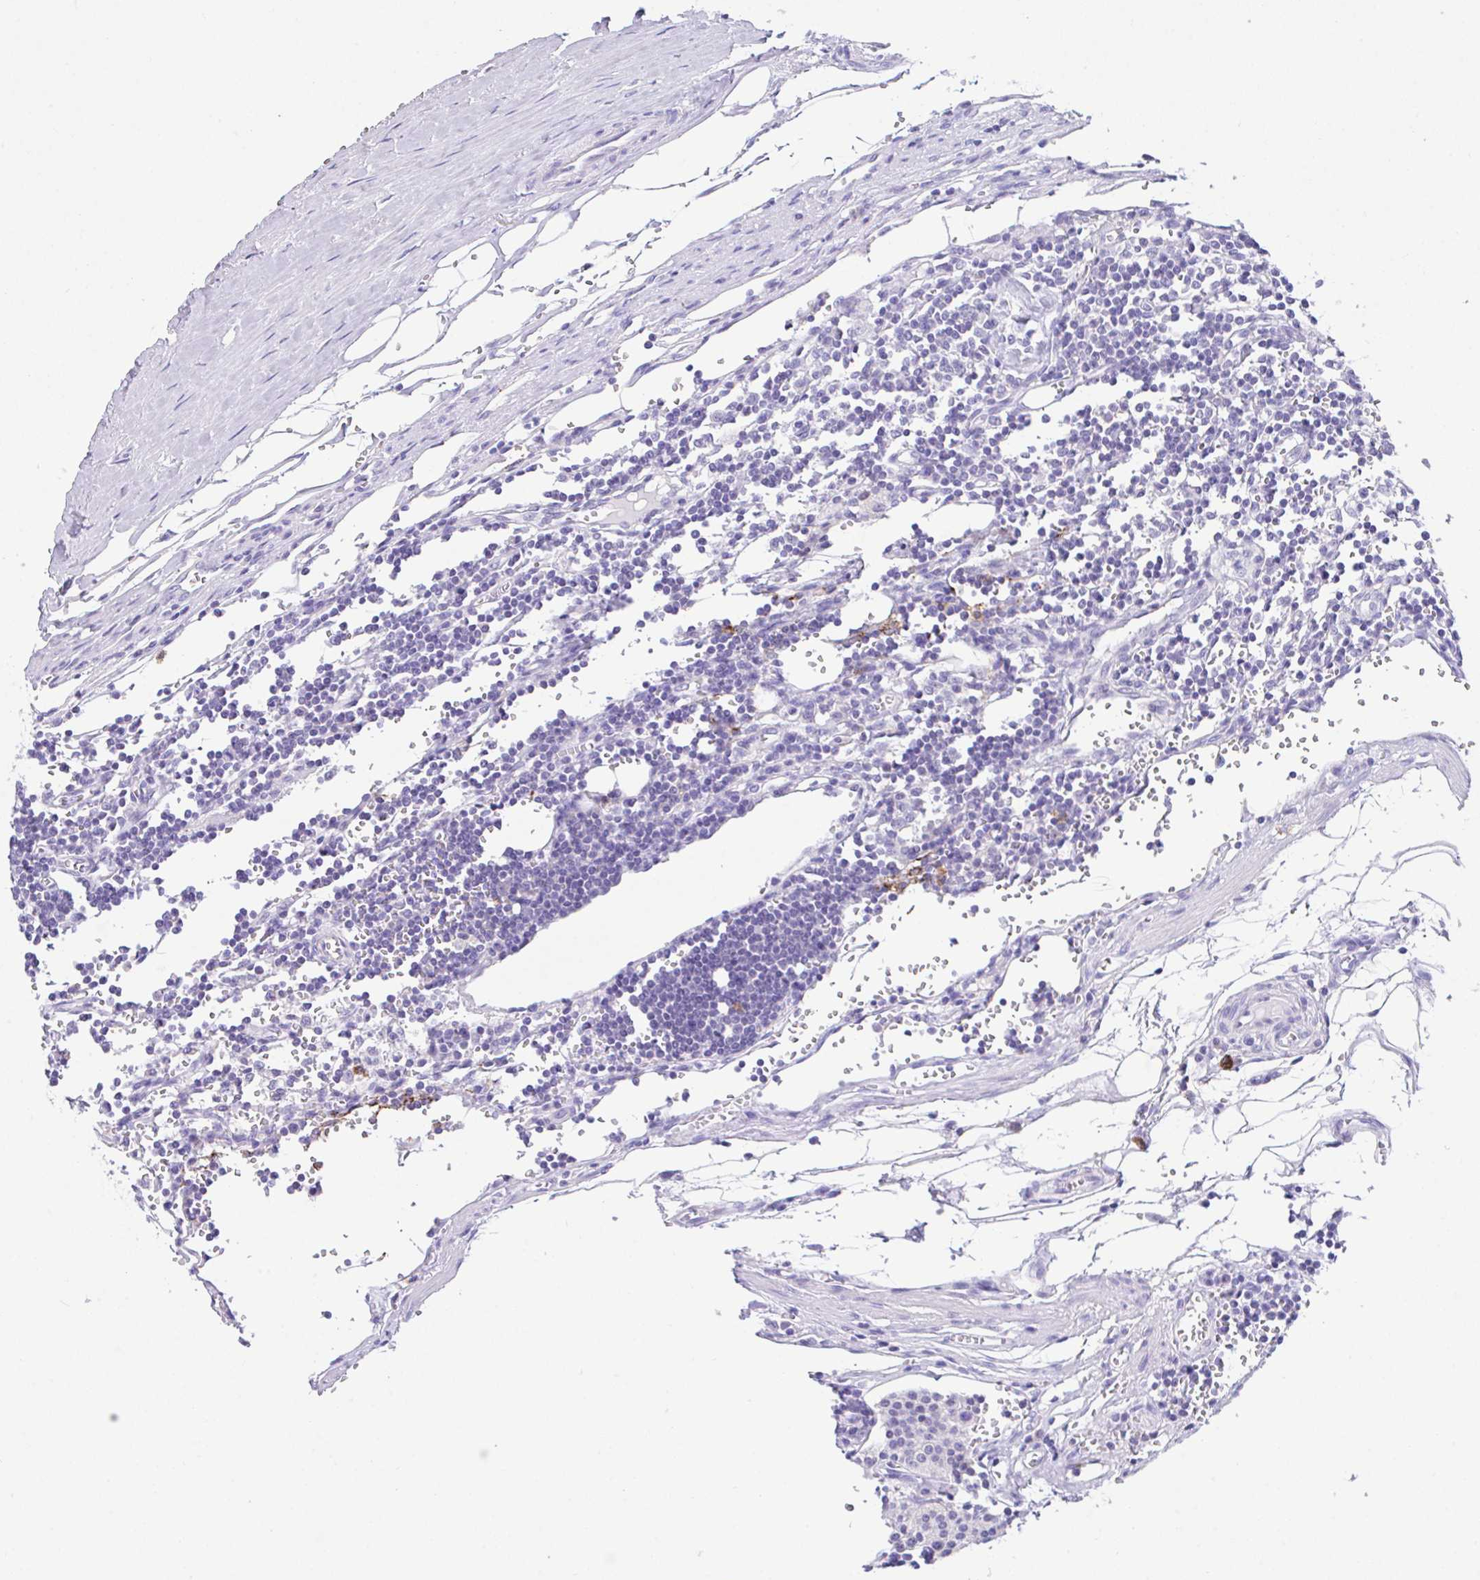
{"staining": {"intensity": "negative", "quantity": "none", "location": "none"}, "tissue": "carcinoid", "cell_type": "Tumor cells", "image_type": "cancer", "snomed": [{"axis": "morphology", "description": "Carcinoid, malignant, NOS"}, {"axis": "topography", "description": "Small intestine"}], "caption": "A micrograph of human malignant carcinoid is negative for staining in tumor cells.", "gene": "HACD4", "patient": {"sex": "male", "age": 63}}